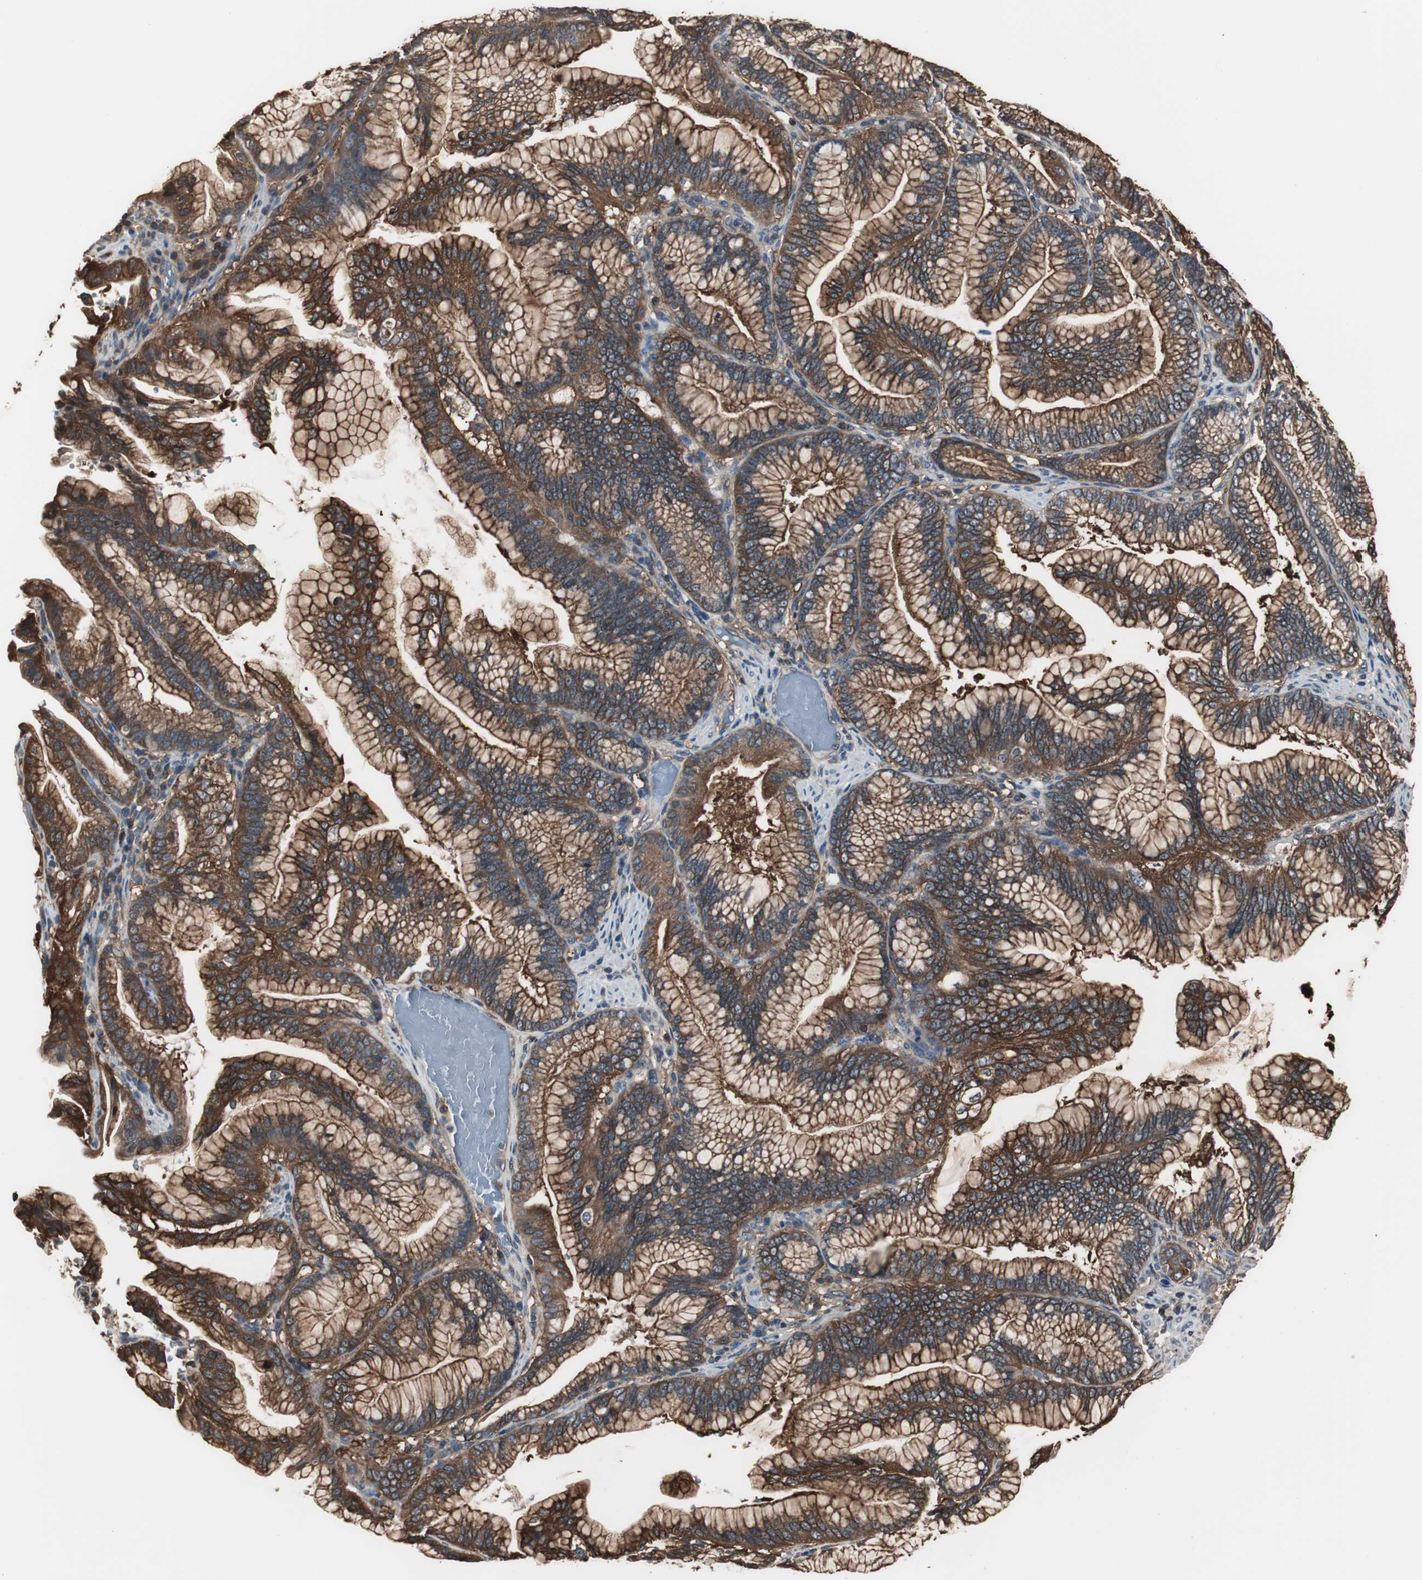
{"staining": {"intensity": "strong", "quantity": ">75%", "location": "cytoplasmic/membranous"}, "tissue": "pancreatic cancer", "cell_type": "Tumor cells", "image_type": "cancer", "snomed": [{"axis": "morphology", "description": "Adenocarcinoma, NOS"}, {"axis": "topography", "description": "Pancreas"}], "caption": "This is an image of IHC staining of adenocarcinoma (pancreatic), which shows strong staining in the cytoplasmic/membranous of tumor cells.", "gene": "CAPNS1", "patient": {"sex": "female", "age": 64}}